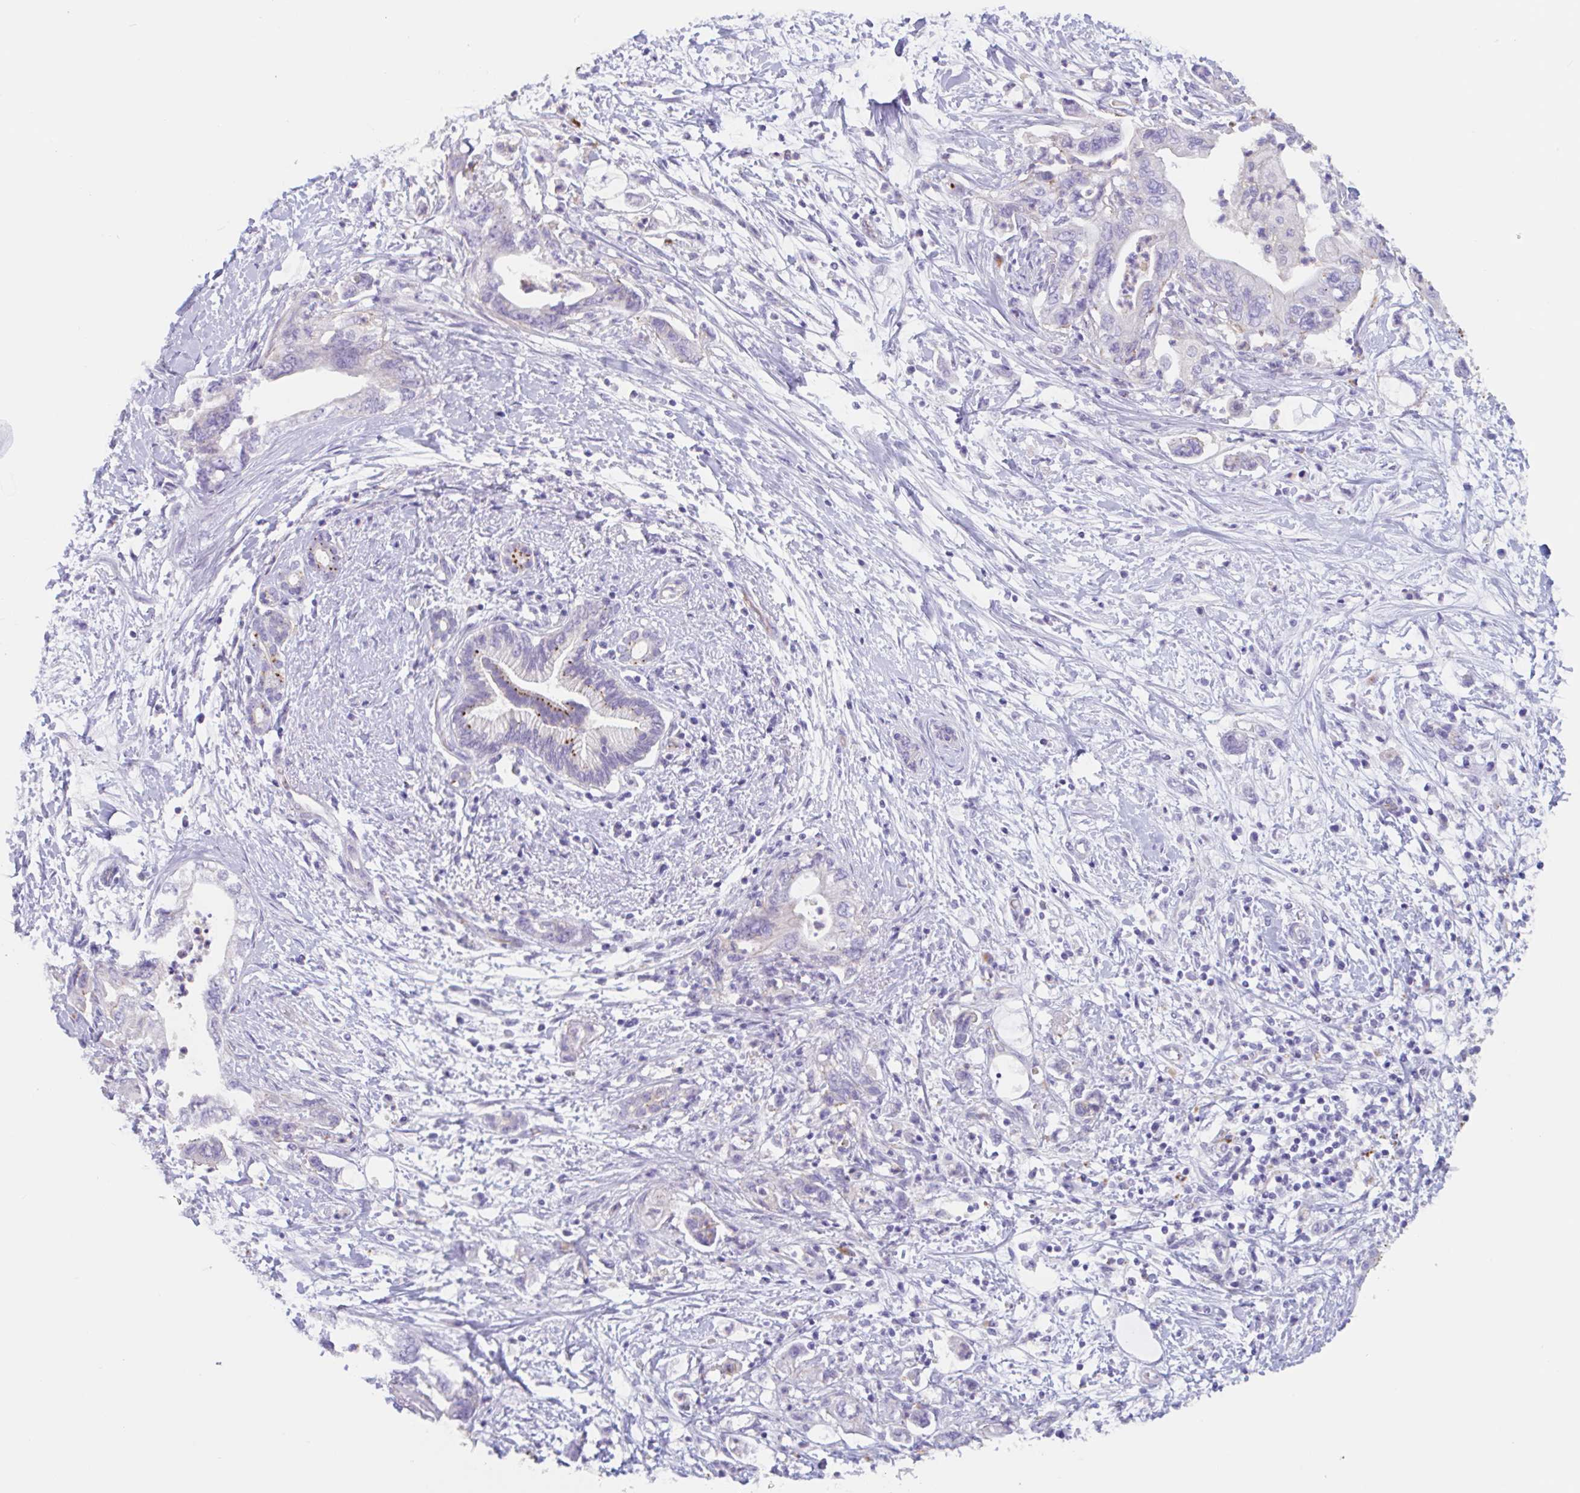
{"staining": {"intensity": "negative", "quantity": "none", "location": "none"}, "tissue": "pancreatic cancer", "cell_type": "Tumor cells", "image_type": "cancer", "snomed": [{"axis": "morphology", "description": "Adenocarcinoma, NOS"}, {"axis": "topography", "description": "Pancreas"}], "caption": "Histopathology image shows no protein positivity in tumor cells of pancreatic cancer tissue.", "gene": "LENG9", "patient": {"sex": "female", "age": 73}}